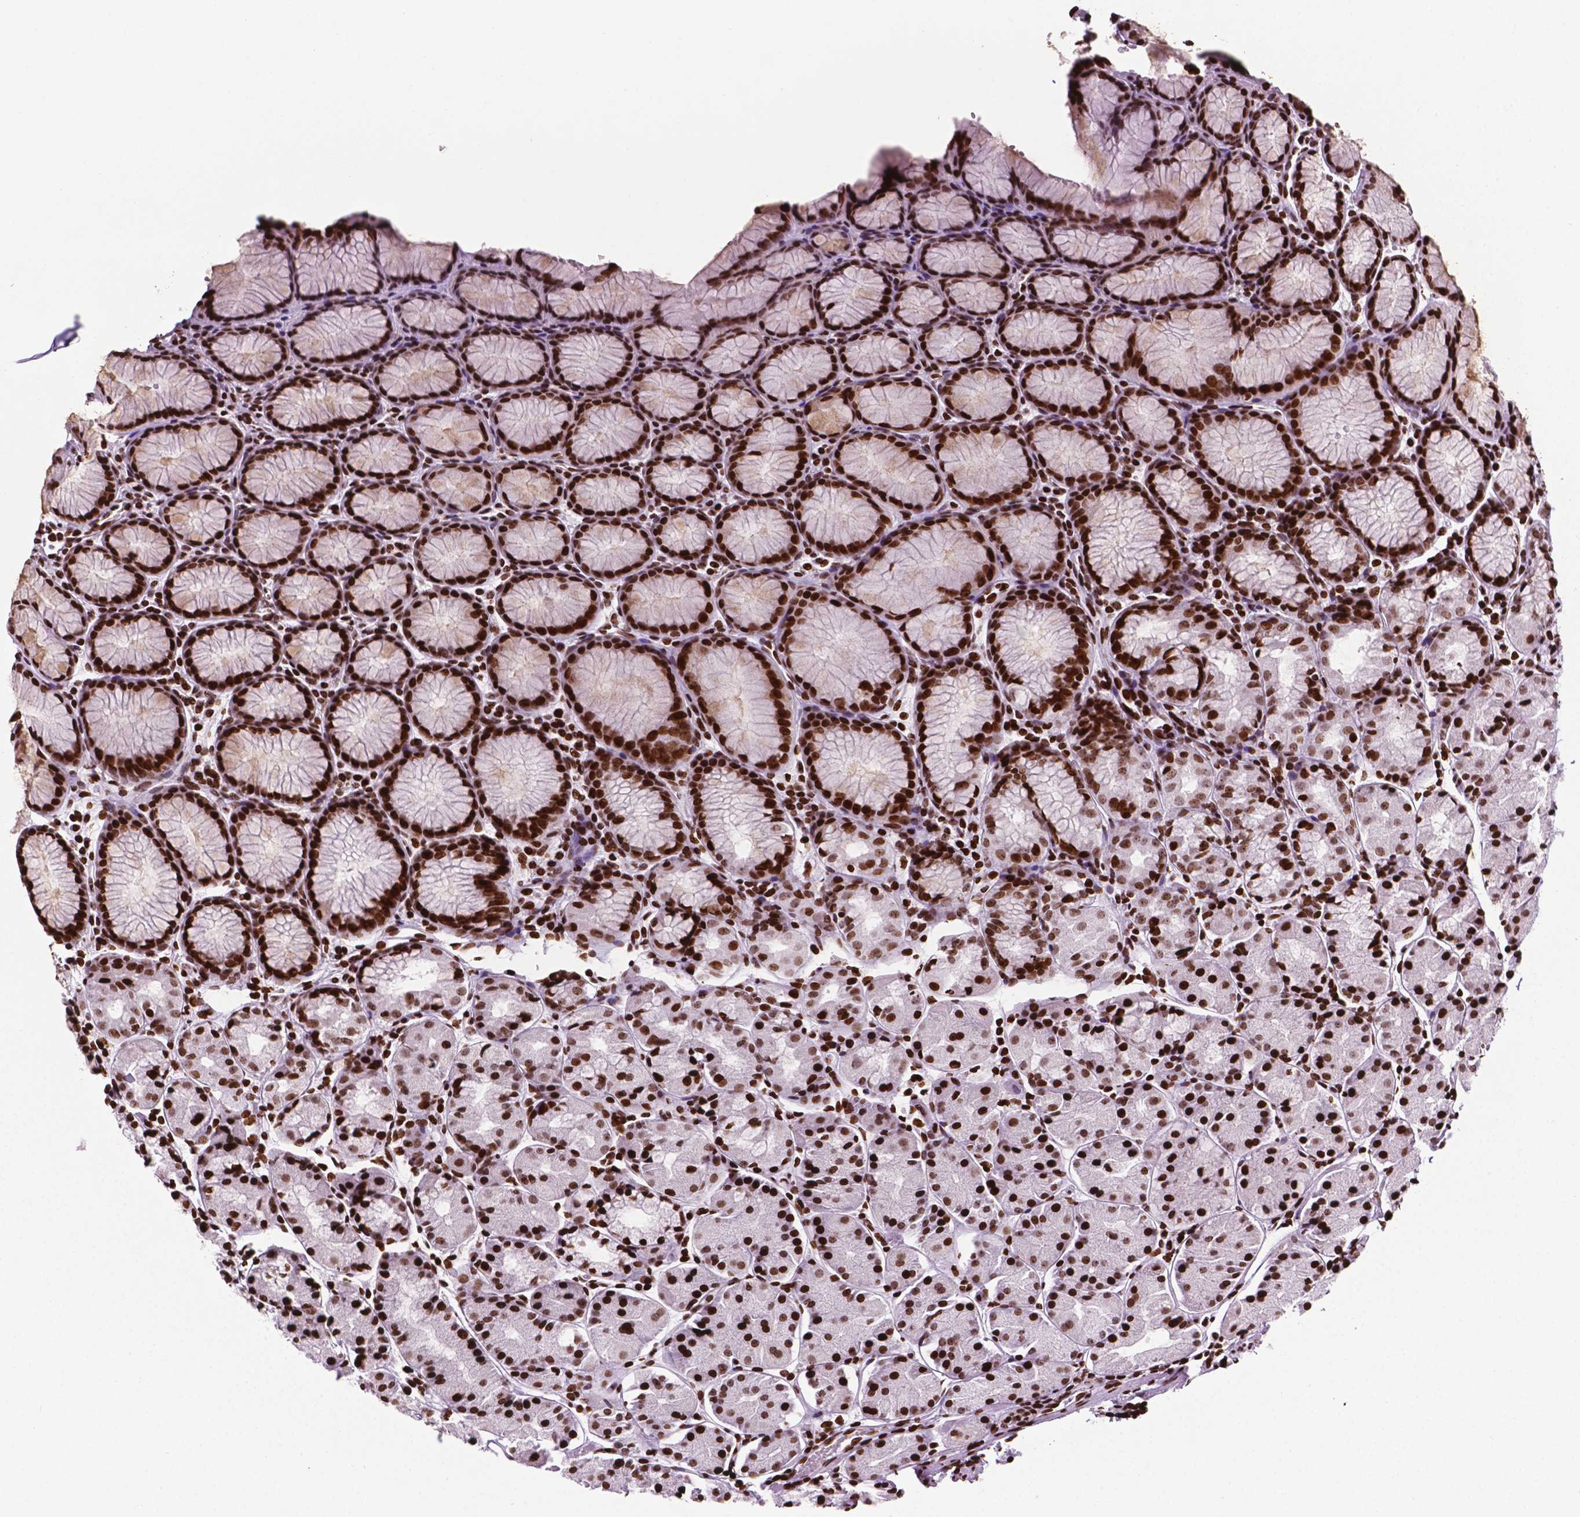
{"staining": {"intensity": "strong", "quantity": ">75%", "location": "nuclear"}, "tissue": "stomach", "cell_type": "Glandular cells", "image_type": "normal", "snomed": [{"axis": "morphology", "description": "Normal tissue, NOS"}, {"axis": "topography", "description": "Stomach, upper"}], "caption": "Immunohistochemistry image of normal human stomach stained for a protein (brown), which demonstrates high levels of strong nuclear expression in approximately >75% of glandular cells.", "gene": "TMEM250", "patient": {"sex": "male", "age": 47}}